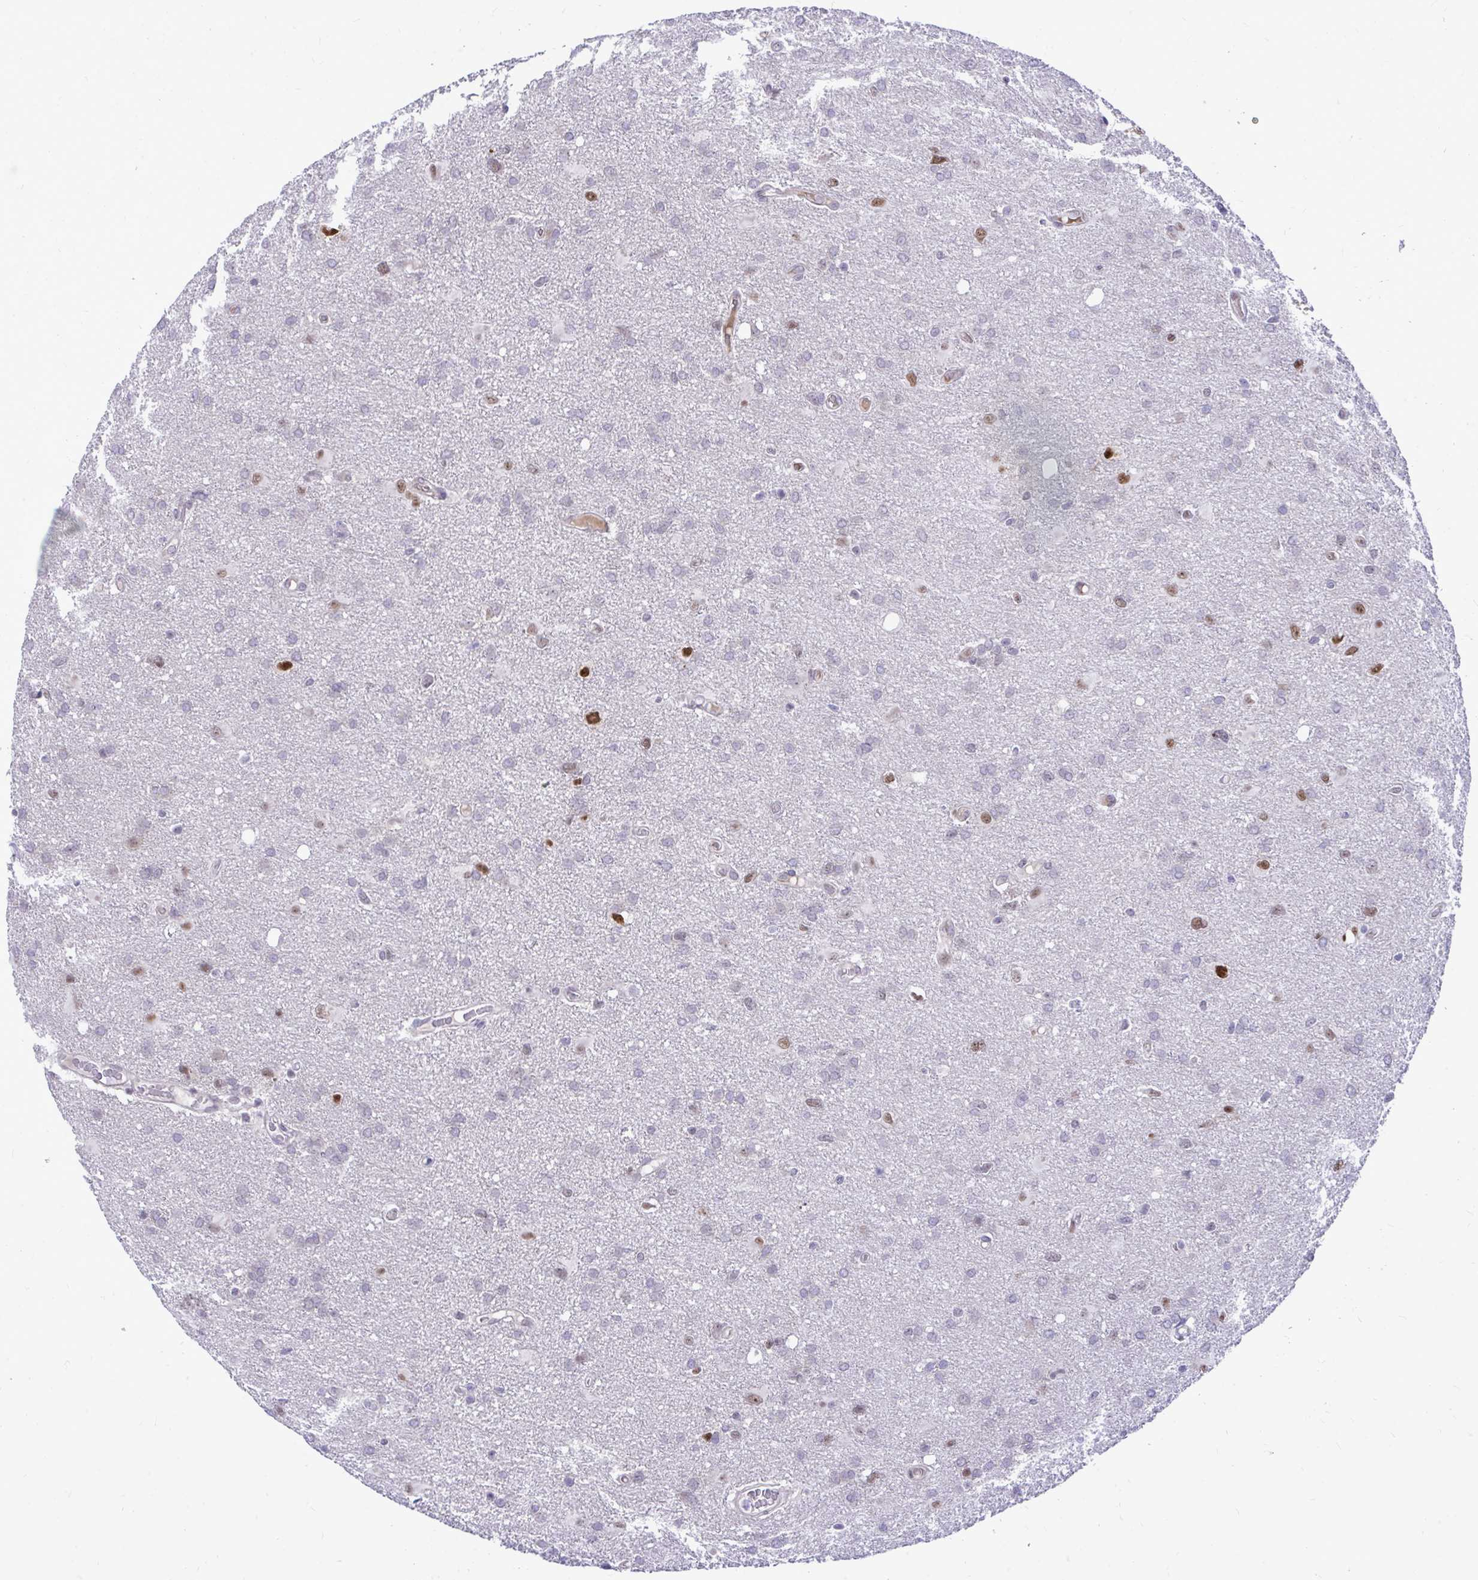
{"staining": {"intensity": "moderate", "quantity": "<25%", "location": "nuclear"}, "tissue": "glioma", "cell_type": "Tumor cells", "image_type": "cancer", "snomed": [{"axis": "morphology", "description": "Glioma, malignant, High grade"}, {"axis": "topography", "description": "Brain"}], "caption": "A photomicrograph of glioma stained for a protein exhibits moderate nuclear brown staining in tumor cells.", "gene": "C14orf39", "patient": {"sex": "male", "age": 53}}